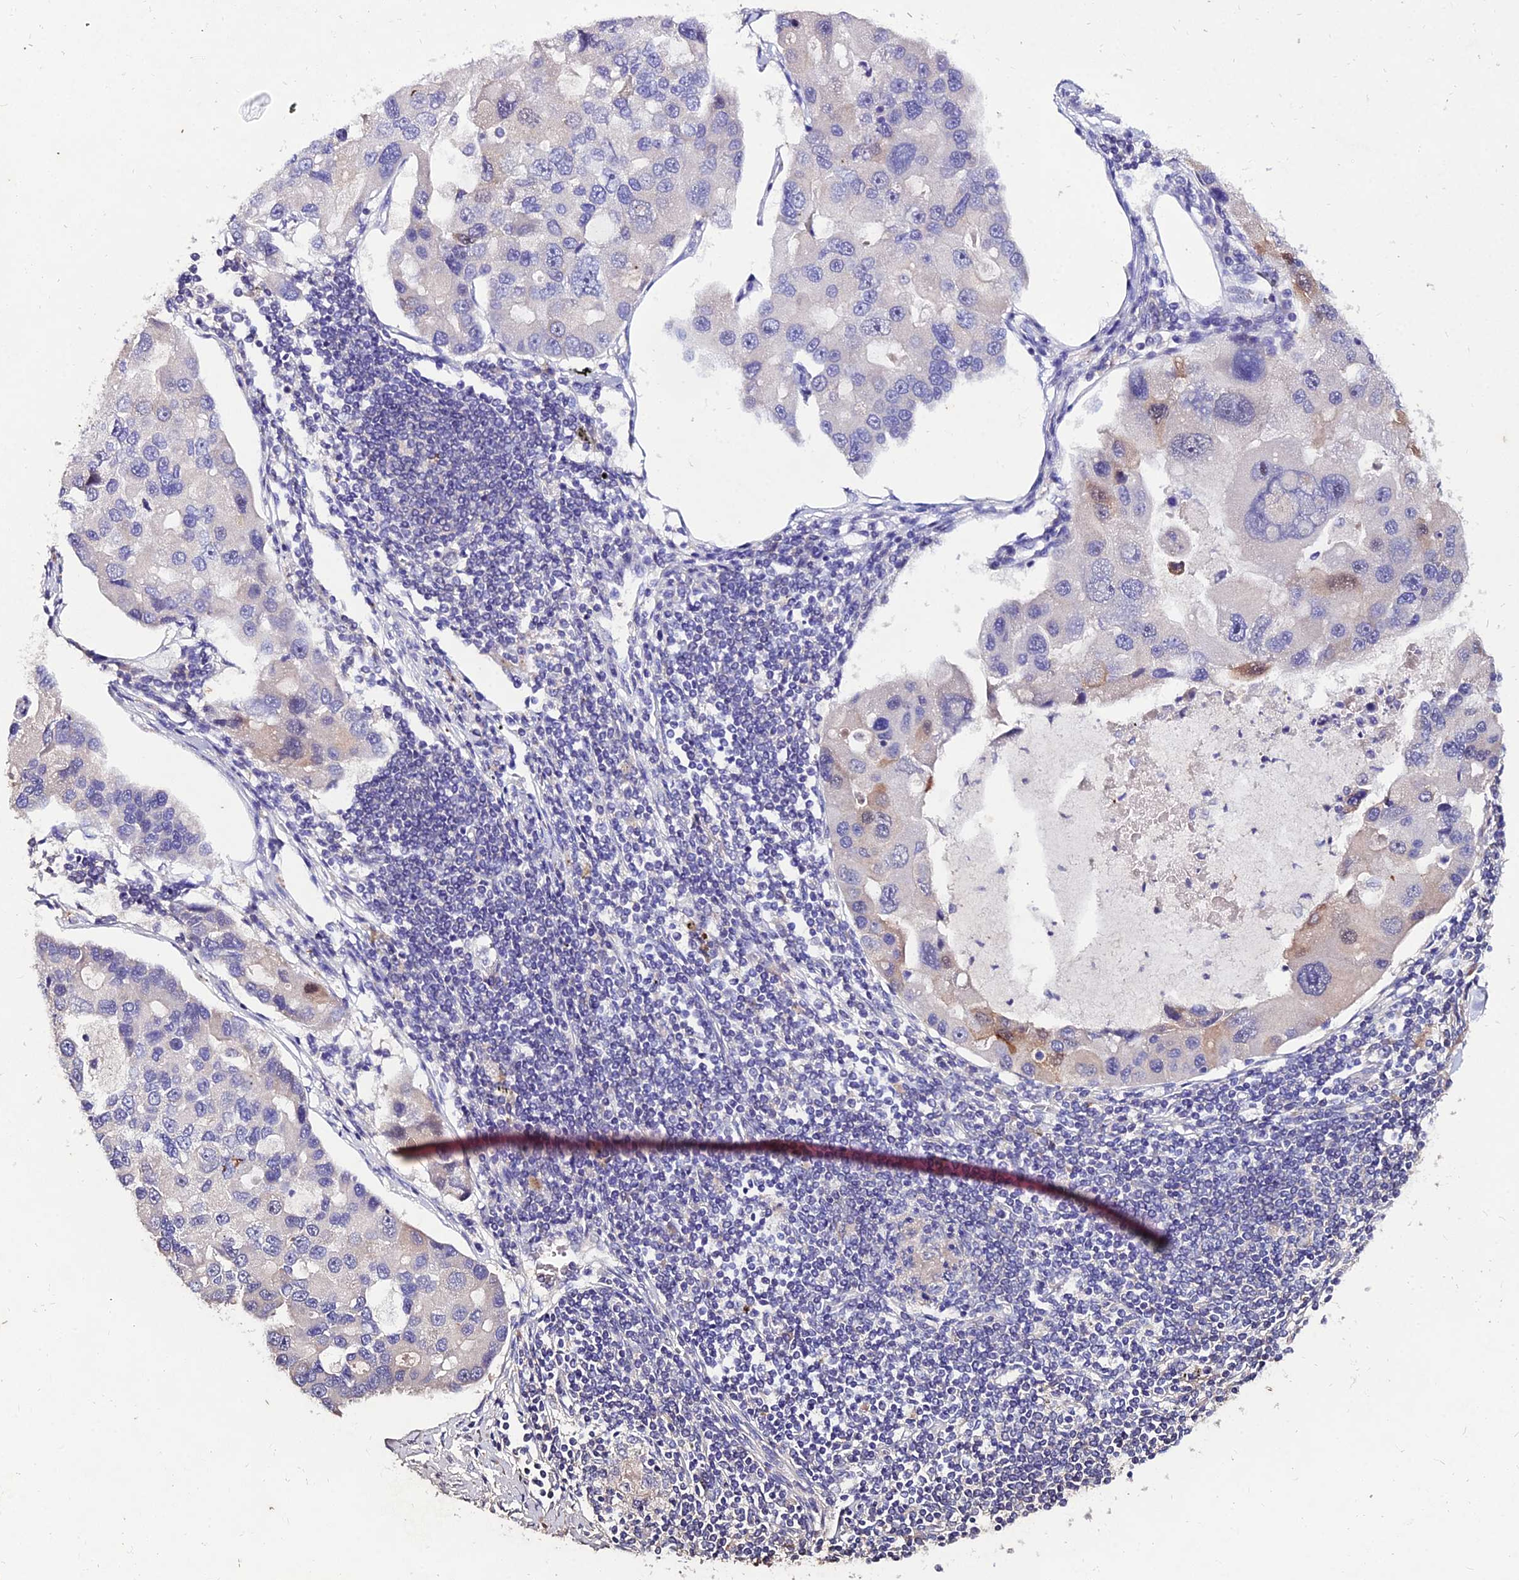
{"staining": {"intensity": "moderate", "quantity": "<25%", "location": "cytoplasmic/membranous,nuclear"}, "tissue": "lung cancer", "cell_type": "Tumor cells", "image_type": "cancer", "snomed": [{"axis": "morphology", "description": "Adenocarcinoma, NOS"}, {"axis": "topography", "description": "Lung"}], "caption": "IHC of human lung cancer (adenocarcinoma) shows low levels of moderate cytoplasmic/membranous and nuclear positivity in approximately <25% of tumor cells.", "gene": "LGALS7", "patient": {"sex": "female", "age": 54}}